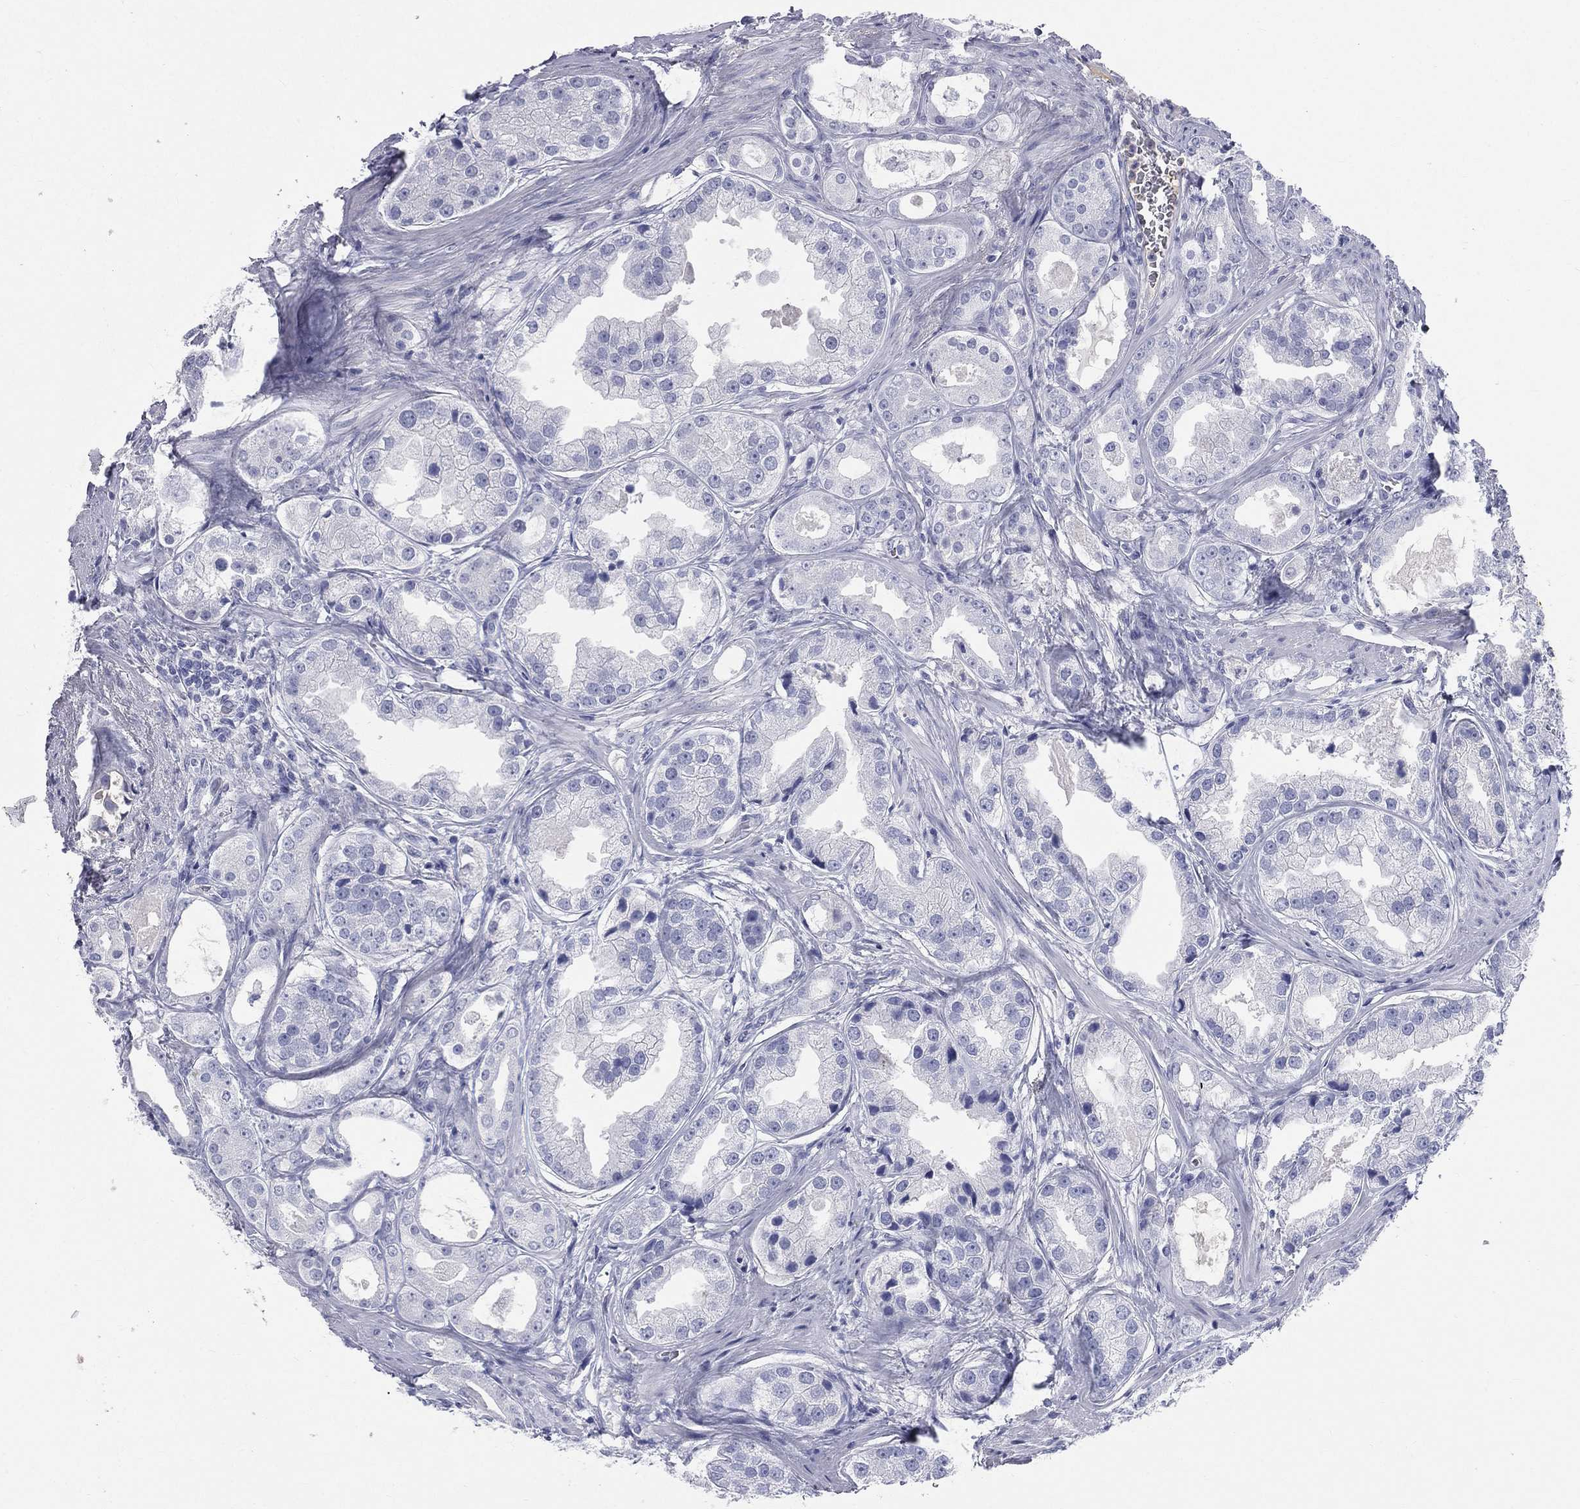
{"staining": {"intensity": "negative", "quantity": "none", "location": "none"}, "tissue": "prostate cancer", "cell_type": "Tumor cells", "image_type": "cancer", "snomed": [{"axis": "morphology", "description": "Adenocarcinoma, NOS"}, {"axis": "topography", "description": "Prostate"}], "caption": "Immunohistochemistry (IHC) image of human prostate adenocarcinoma stained for a protein (brown), which shows no staining in tumor cells.", "gene": "HP", "patient": {"sex": "male", "age": 61}}